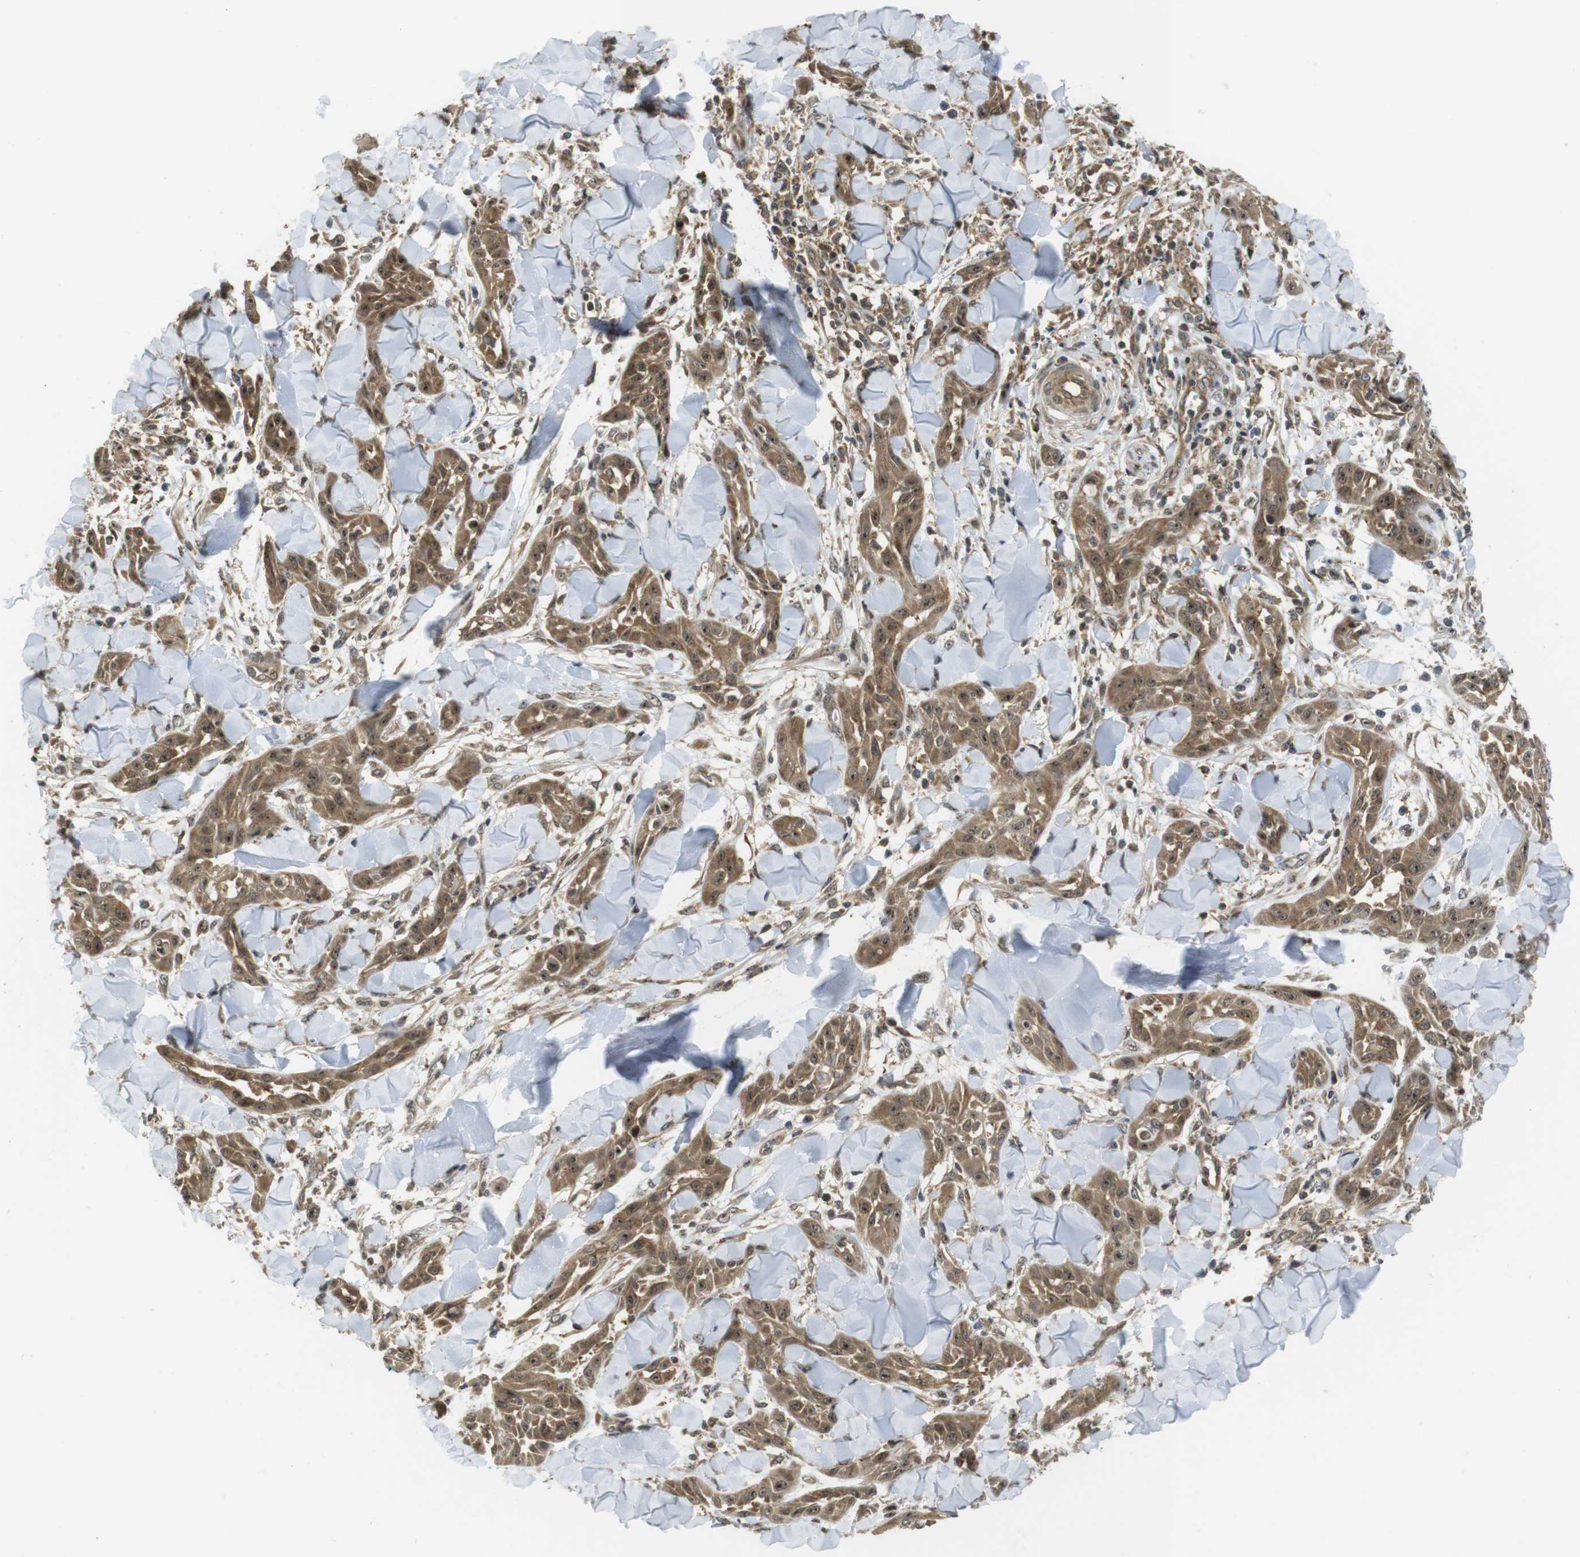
{"staining": {"intensity": "moderate", "quantity": ">75%", "location": "cytoplasmic/membranous,nuclear"}, "tissue": "skin cancer", "cell_type": "Tumor cells", "image_type": "cancer", "snomed": [{"axis": "morphology", "description": "Squamous cell carcinoma, NOS"}, {"axis": "topography", "description": "Skin"}], "caption": "Brown immunohistochemical staining in human squamous cell carcinoma (skin) displays moderate cytoplasmic/membranous and nuclear positivity in about >75% of tumor cells.", "gene": "CC2D1A", "patient": {"sex": "male", "age": 24}}